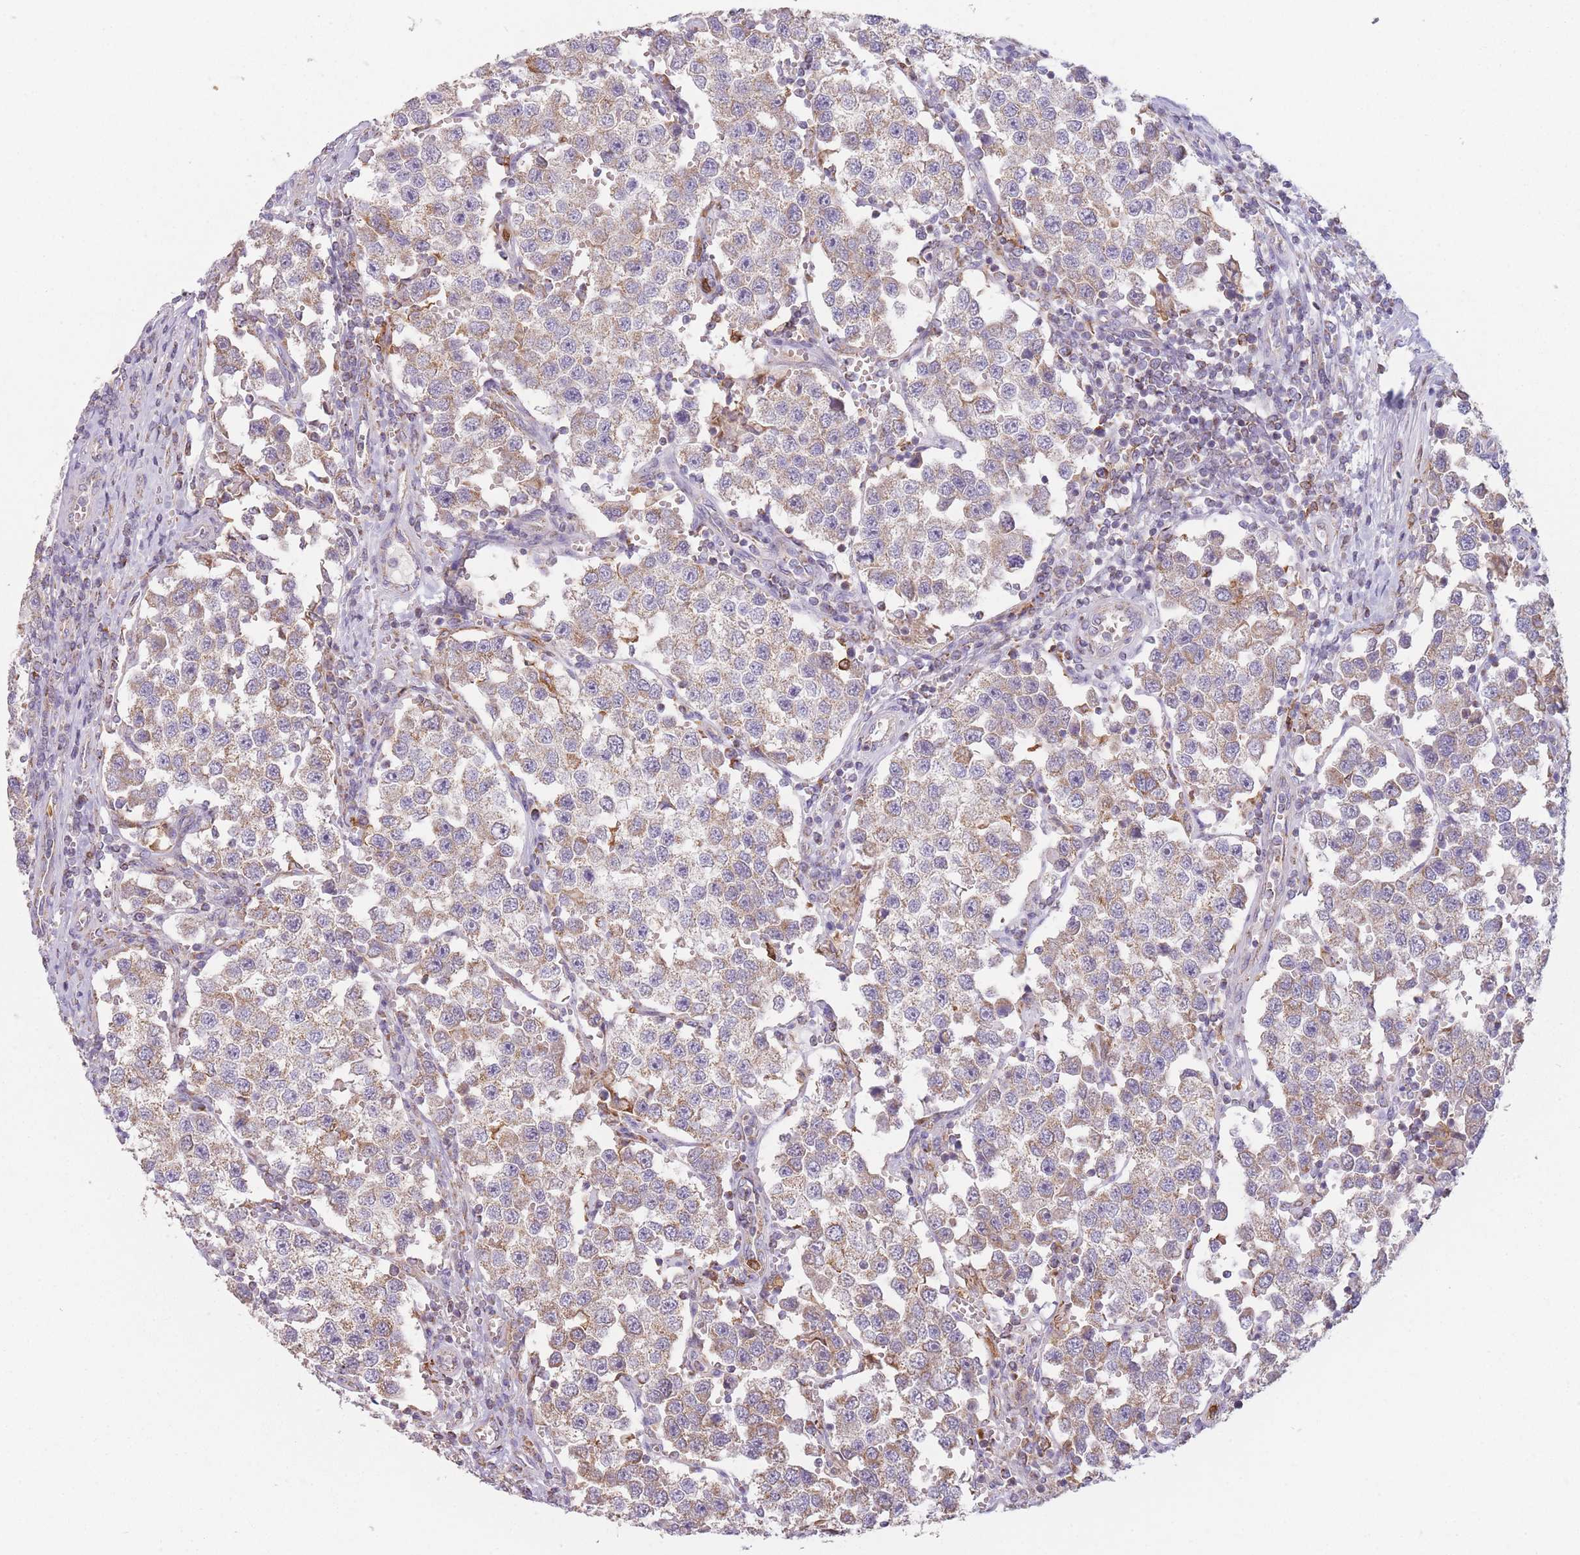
{"staining": {"intensity": "weak", "quantity": "25%-75%", "location": "cytoplasmic/membranous"}, "tissue": "testis cancer", "cell_type": "Tumor cells", "image_type": "cancer", "snomed": [{"axis": "morphology", "description": "Seminoma, NOS"}, {"axis": "topography", "description": "Testis"}], "caption": "High-magnification brightfield microscopy of seminoma (testis) stained with DAB (3,3'-diaminobenzidine) (brown) and counterstained with hematoxylin (blue). tumor cells exhibit weak cytoplasmic/membranous positivity is seen in about25%-75% of cells.", "gene": "PRAM1", "patient": {"sex": "male", "age": 37}}